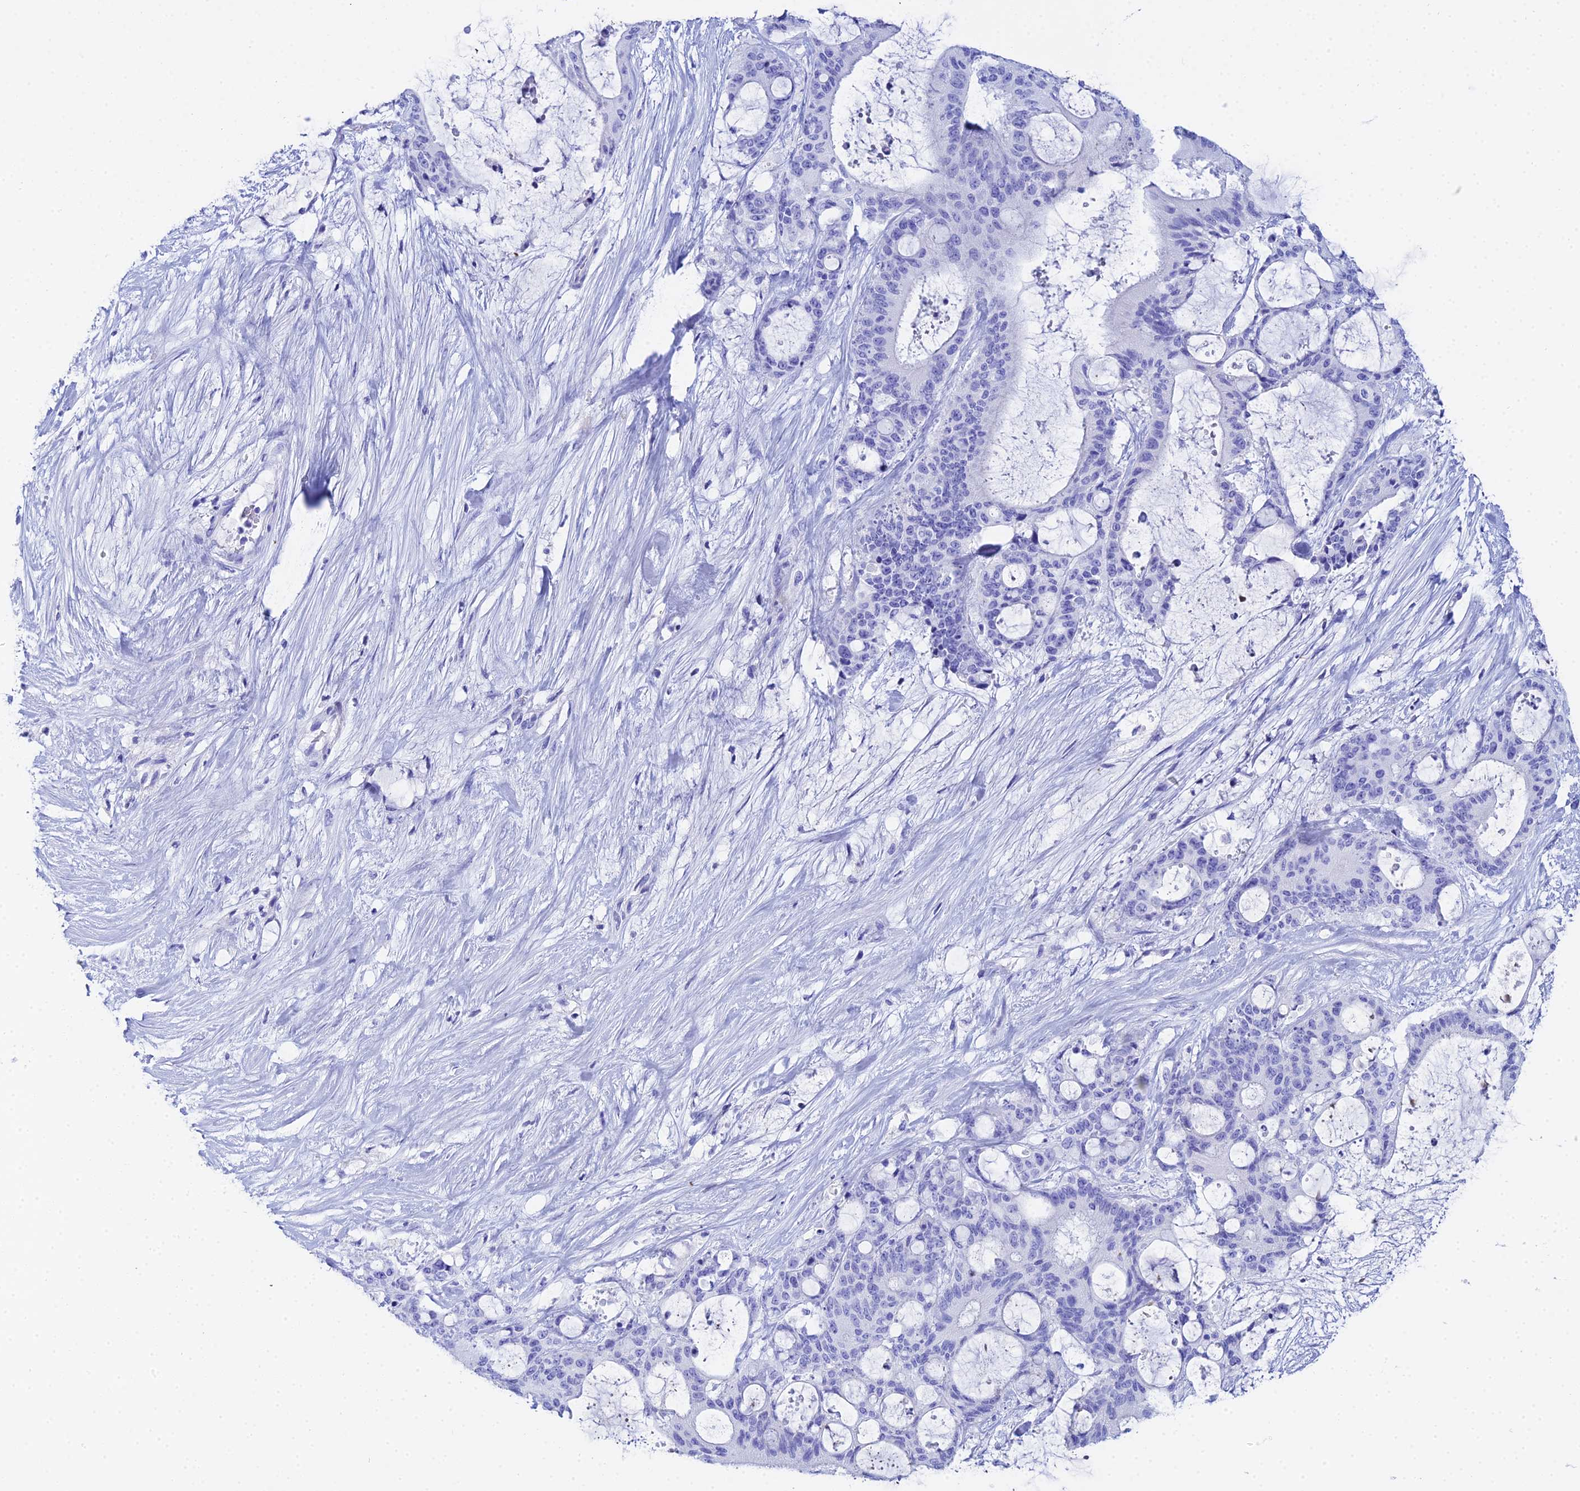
{"staining": {"intensity": "negative", "quantity": "none", "location": "none"}, "tissue": "liver cancer", "cell_type": "Tumor cells", "image_type": "cancer", "snomed": [{"axis": "morphology", "description": "Normal tissue, NOS"}, {"axis": "morphology", "description": "Cholangiocarcinoma"}, {"axis": "topography", "description": "Liver"}, {"axis": "topography", "description": "Peripheral nerve tissue"}], "caption": "High magnification brightfield microscopy of liver cancer (cholangiocarcinoma) stained with DAB (brown) and counterstained with hematoxylin (blue): tumor cells show no significant positivity.", "gene": "CELA3A", "patient": {"sex": "female", "age": 73}}